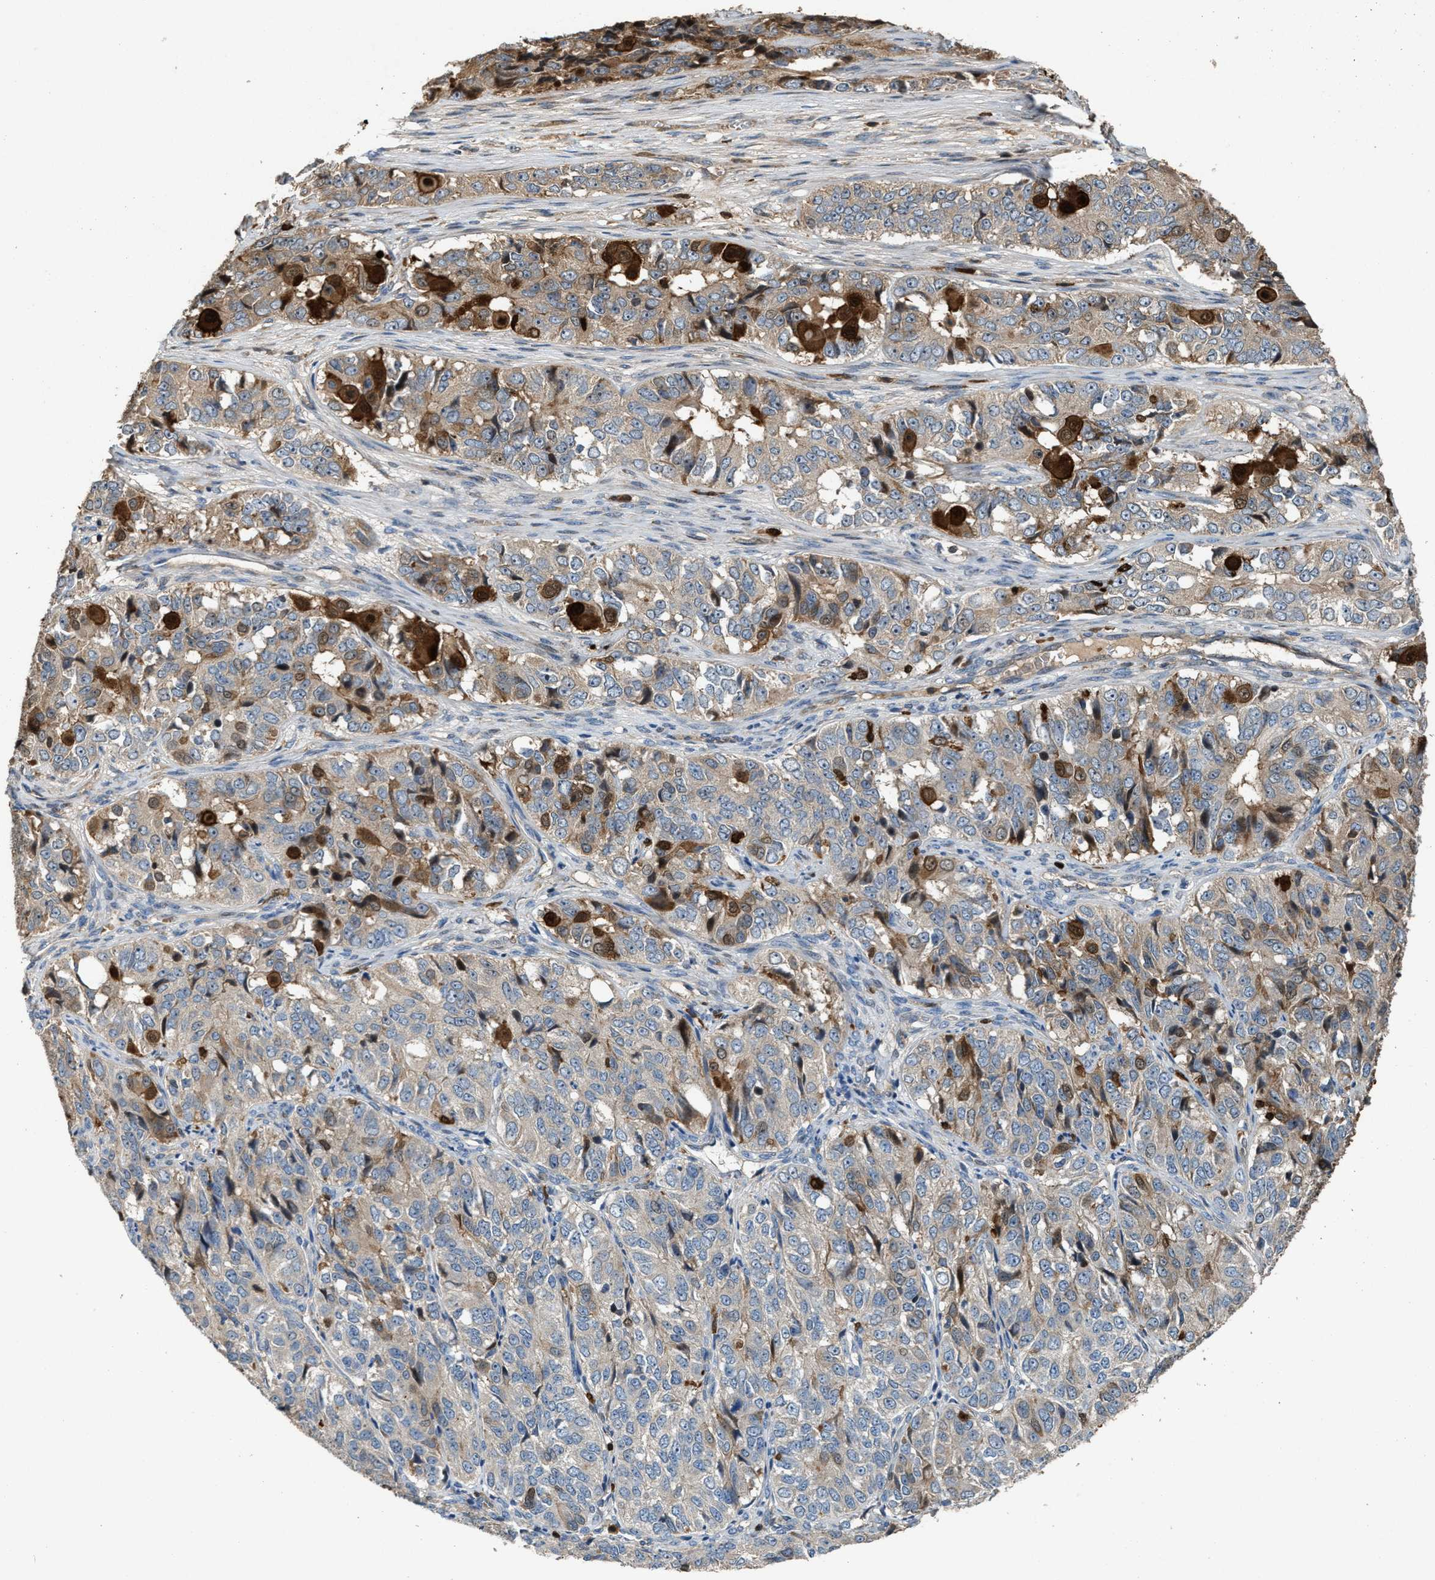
{"staining": {"intensity": "strong", "quantity": "<25%", "location": "cytoplasmic/membranous"}, "tissue": "ovarian cancer", "cell_type": "Tumor cells", "image_type": "cancer", "snomed": [{"axis": "morphology", "description": "Carcinoma, endometroid"}, {"axis": "topography", "description": "Ovary"}], "caption": "High-power microscopy captured an immunohistochemistry (IHC) image of ovarian endometroid carcinoma, revealing strong cytoplasmic/membranous staining in about <25% of tumor cells.", "gene": "SERPINB5", "patient": {"sex": "female", "age": 51}}